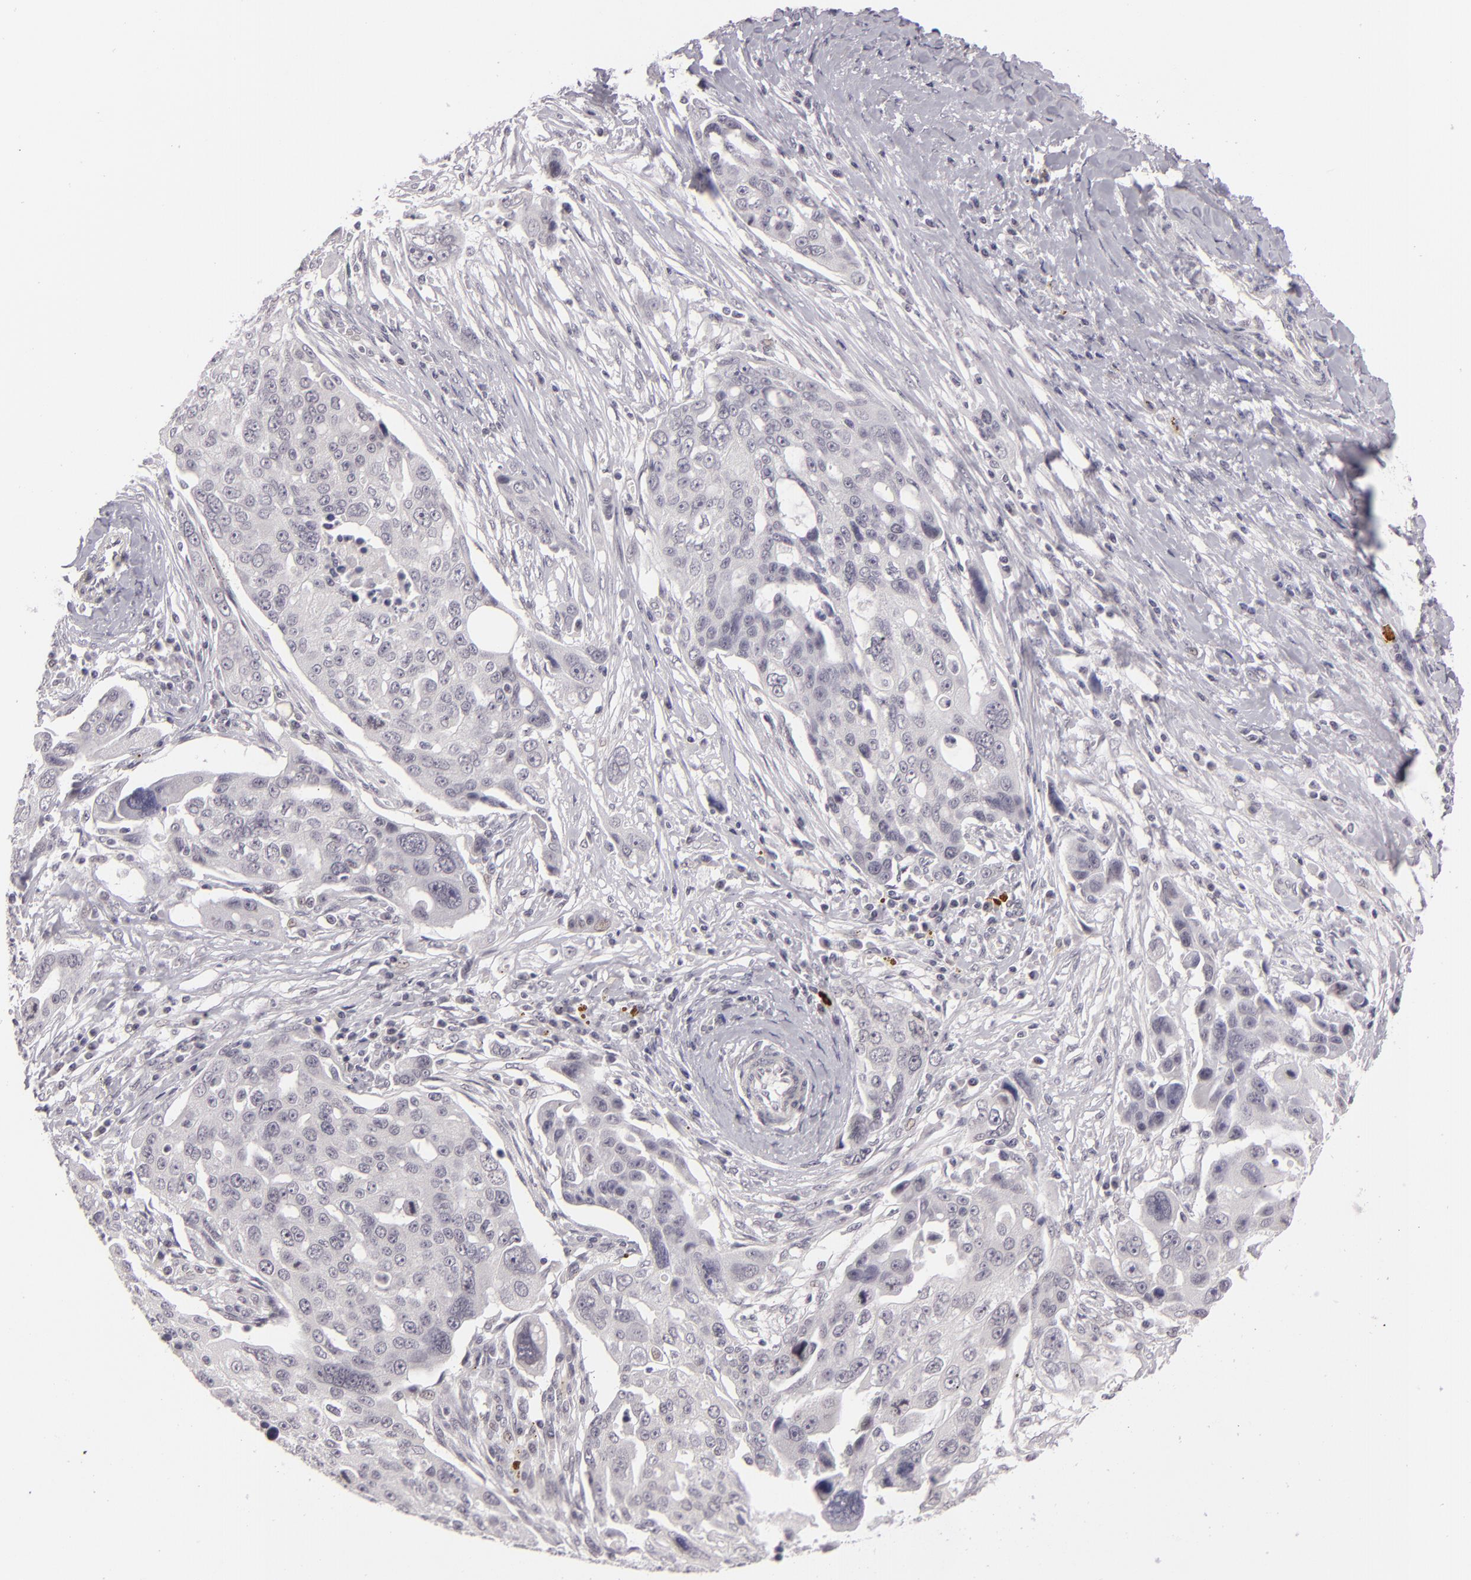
{"staining": {"intensity": "negative", "quantity": "none", "location": "none"}, "tissue": "ovarian cancer", "cell_type": "Tumor cells", "image_type": "cancer", "snomed": [{"axis": "morphology", "description": "Carcinoma, endometroid"}, {"axis": "topography", "description": "Ovary"}], "caption": "High magnification brightfield microscopy of ovarian endometroid carcinoma stained with DAB (brown) and counterstained with hematoxylin (blue): tumor cells show no significant positivity.", "gene": "ZNF205", "patient": {"sex": "female", "age": 75}}